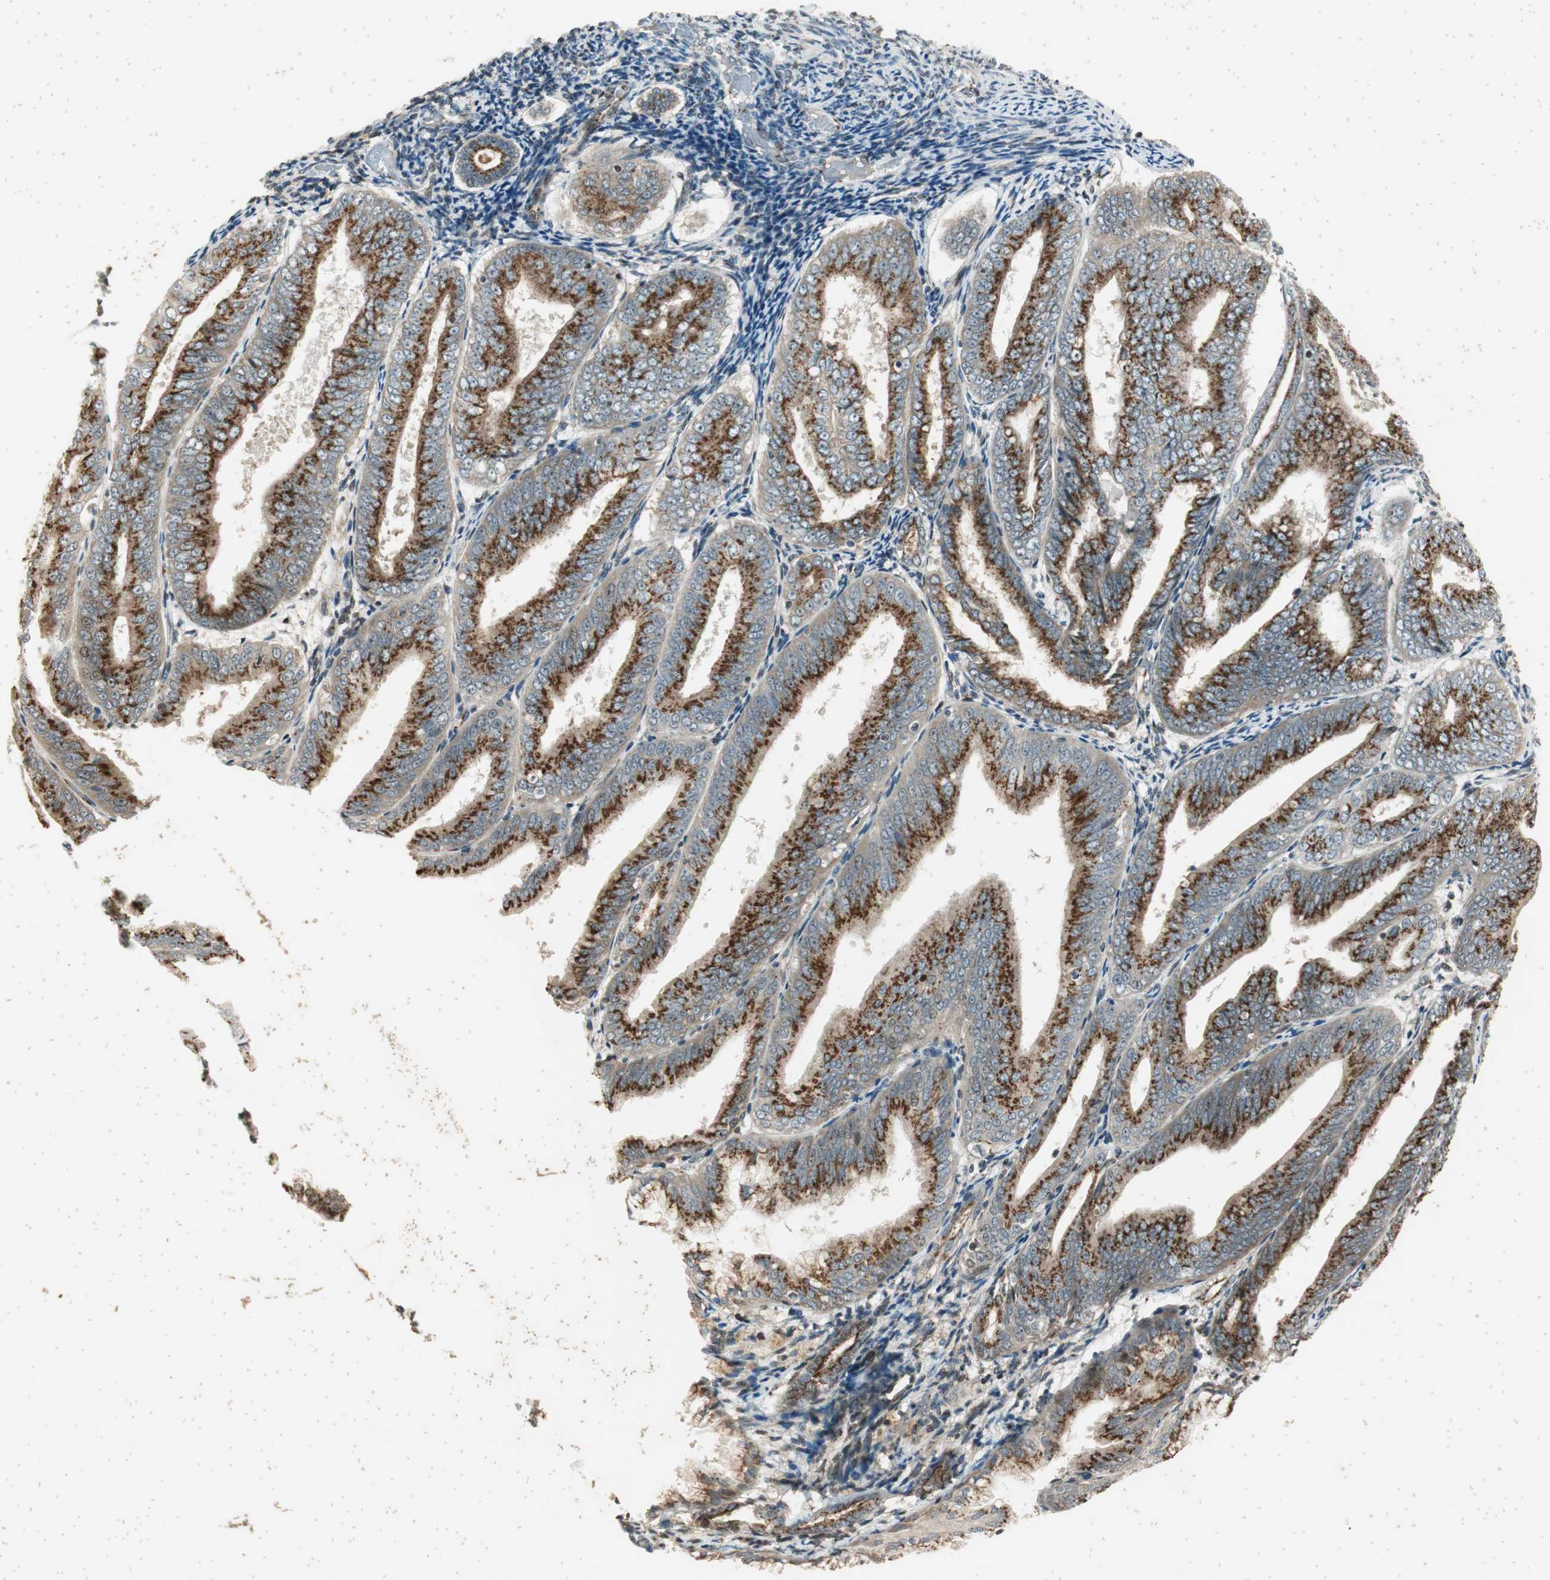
{"staining": {"intensity": "moderate", "quantity": ">75%", "location": "cytoplasmic/membranous"}, "tissue": "endometrial cancer", "cell_type": "Tumor cells", "image_type": "cancer", "snomed": [{"axis": "morphology", "description": "Adenocarcinoma, NOS"}, {"axis": "topography", "description": "Endometrium"}], "caption": "High-magnification brightfield microscopy of adenocarcinoma (endometrial) stained with DAB (brown) and counterstained with hematoxylin (blue). tumor cells exhibit moderate cytoplasmic/membranous expression is appreciated in approximately>75% of cells. The staining was performed using DAB (3,3'-diaminobenzidine) to visualize the protein expression in brown, while the nuclei were stained in blue with hematoxylin (Magnification: 20x).", "gene": "NEO1", "patient": {"sex": "female", "age": 63}}